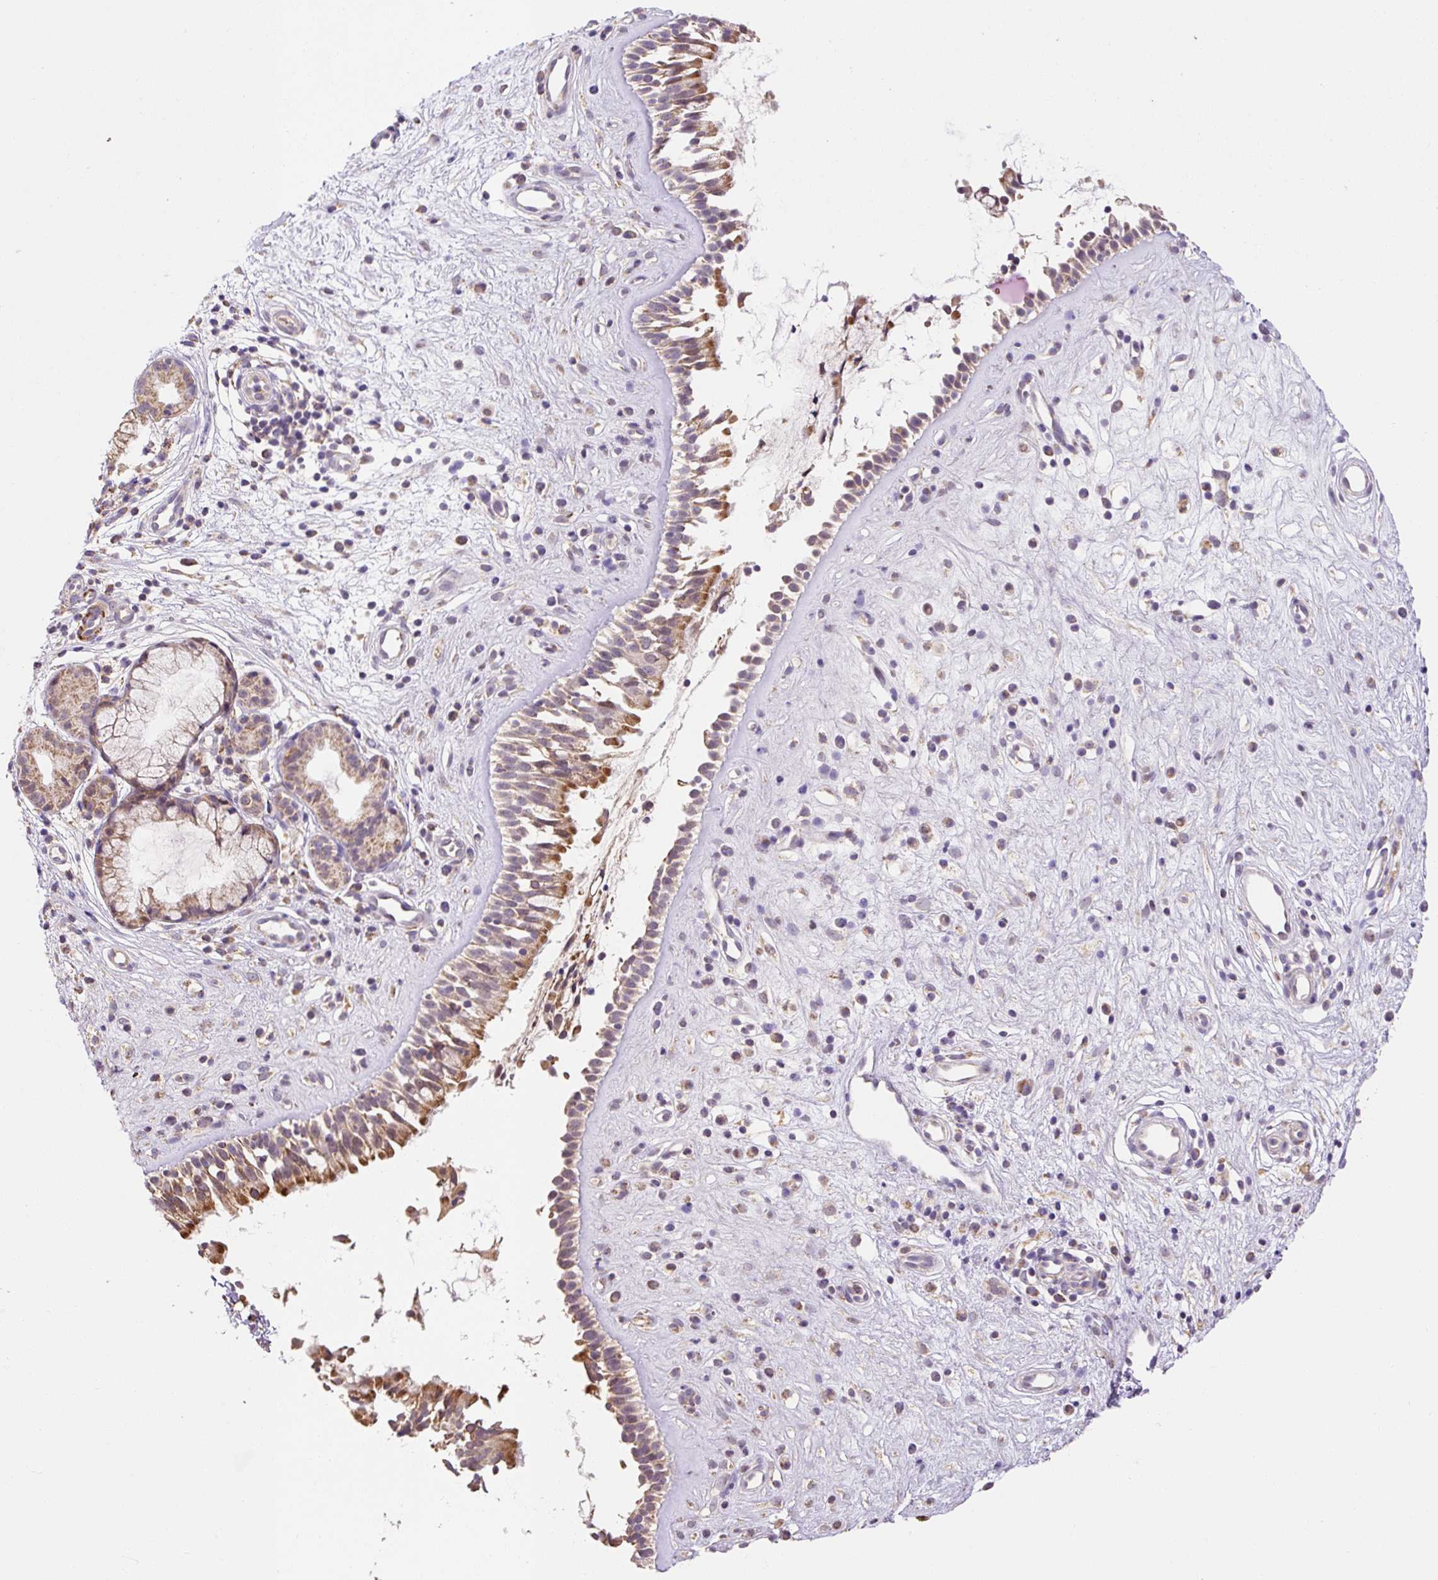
{"staining": {"intensity": "moderate", "quantity": "25%-75%", "location": "cytoplasmic/membranous"}, "tissue": "nasopharynx", "cell_type": "Respiratory epithelial cells", "image_type": "normal", "snomed": [{"axis": "morphology", "description": "Normal tissue, NOS"}, {"axis": "topography", "description": "Nasopharynx"}], "caption": "Protein staining of normal nasopharynx displays moderate cytoplasmic/membranous positivity in approximately 25%-75% of respiratory epithelial cells. (IHC, brightfield microscopy, high magnification).", "gene": "MFSD9", "patient": {"sex": "male", "age": 32}}